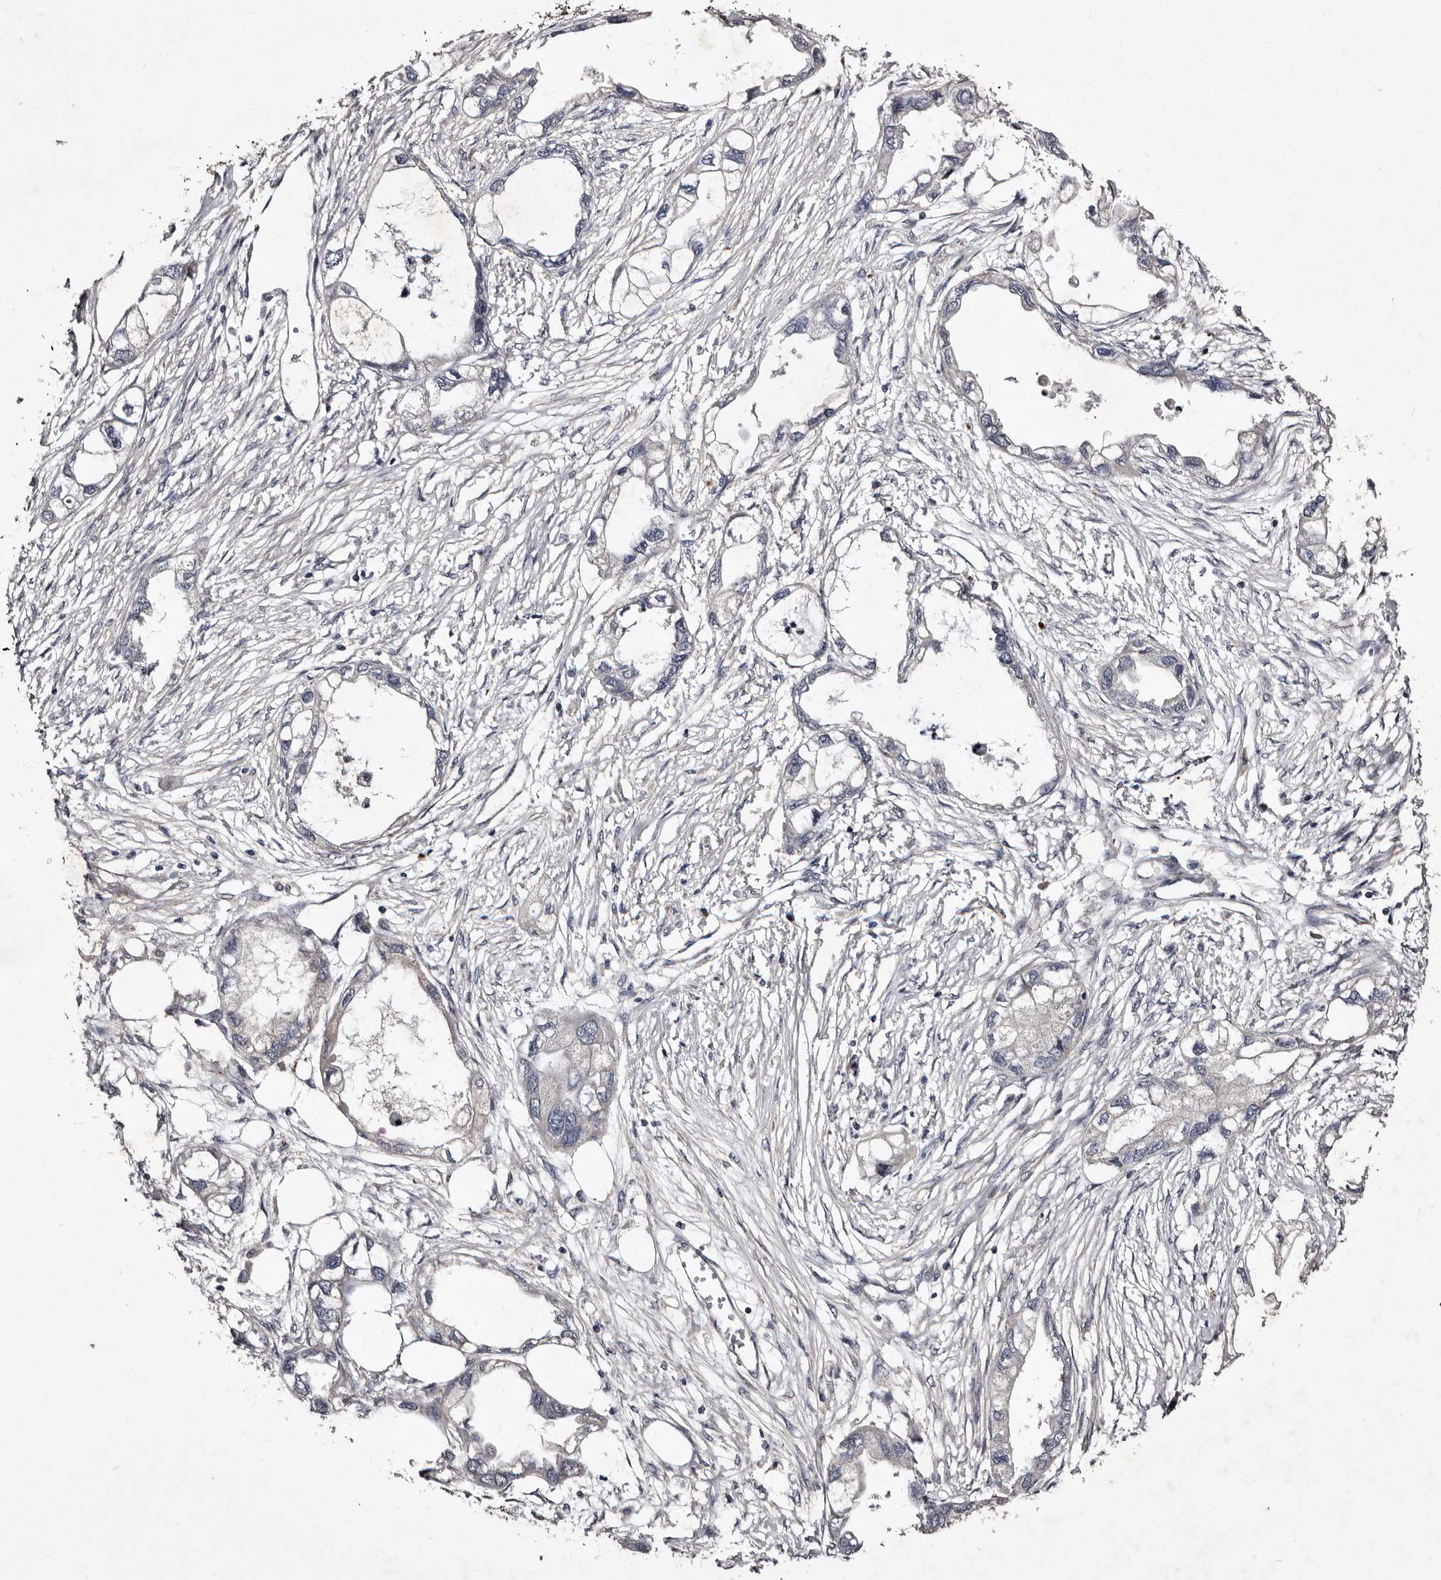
{"staining": {"intensity": "negative", "quantity": "none", "location": "none"}, "tissue": "endometrial cancer", "cell_type": "Tumor cells", "image_type": "cancer", "snomed": [{"axis": "morphology", "description": "Adenocarcinoma, NOS"}, {"axis": "morphology", "description": "Adenocarcinoma, metastatic, NOS"}, {"axis": "topography", "description": "Adipose tissue"}, {"axis": "topography", "description": "Endometrium"}], "caption": "An immunohistochemistry (IHC) image of endometrial adenocarcinoma is shown. There is no staining in tumor cells of endometrial adenocarcinoma.", "gene": "MKRN3", "patient": {"sex": "female", "age": 67}}